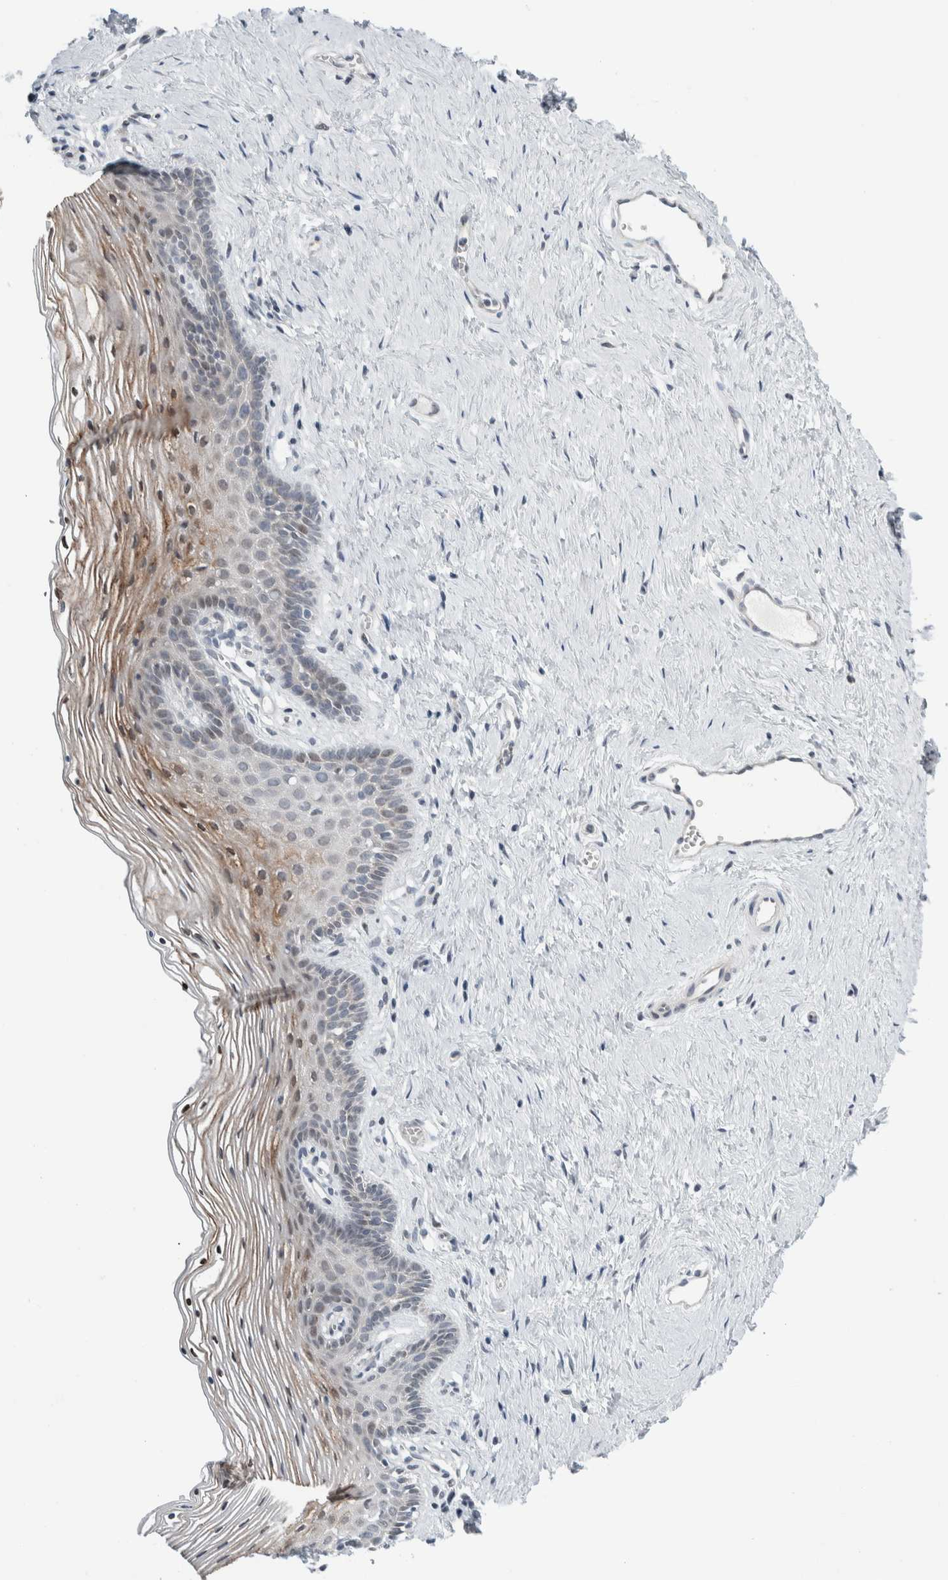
{"staining": {"intensity": "weak", "quantity": "25%-75%", "location": "cytoplasmic/membranous"}, "tissue": "vagina", "cell_type": "Squamous epithelial cells", "image_type": "normal", "snomed": [{"axis": "morphology", "description": "Normal tissue, NOS"}, {"axis": "topography", "description": "Vagina"}], "caption": "Squamous epithelial cells demonstrate low levels of weak cytoplasmic/membranous expression in approximately 25%-75% of cells in benign human vagina.", "gene": "NEUROD1", "patient": {"sex": "female", "age": 32}}